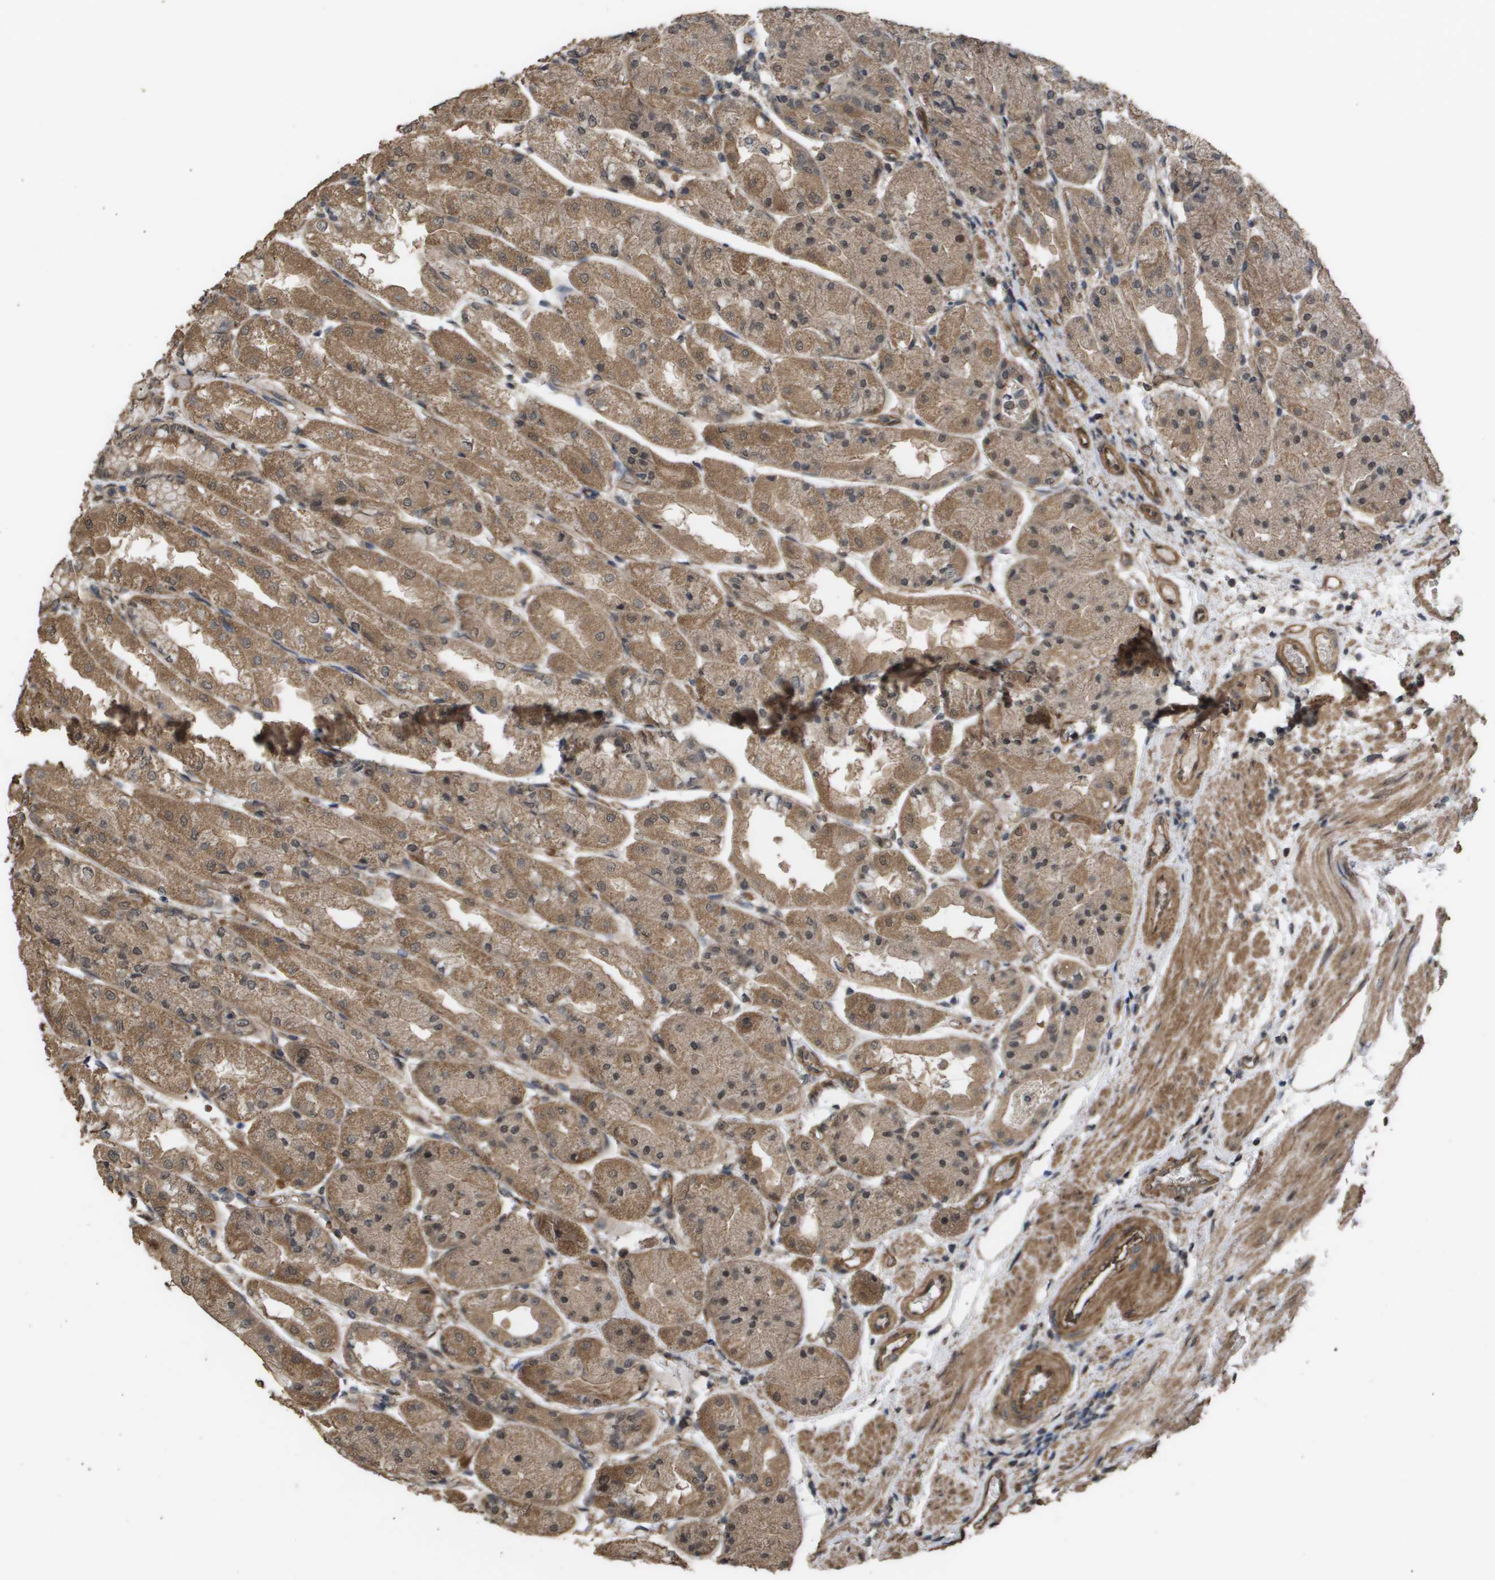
{"staining": {"intensity": "moderate", "quantity": ">75%", "location": "cytoplasmic/membranous"}, "tissue": "stomach", "cell_type": "Glandular cells", "image_type": "normal", "snomed": [{"axis": "morphology", "description": "Normal tissue, NOS"}, {"axis": "topography", "description": "Stomach, upper"}], "caption": "Stomach stained with DAB IHC displays medium levels of moderate cytoplasmic/membranous staining in approximately >75% of glandular cells.", "gene": "CUL5", "patient": {"sex": "male", "age": 72}}